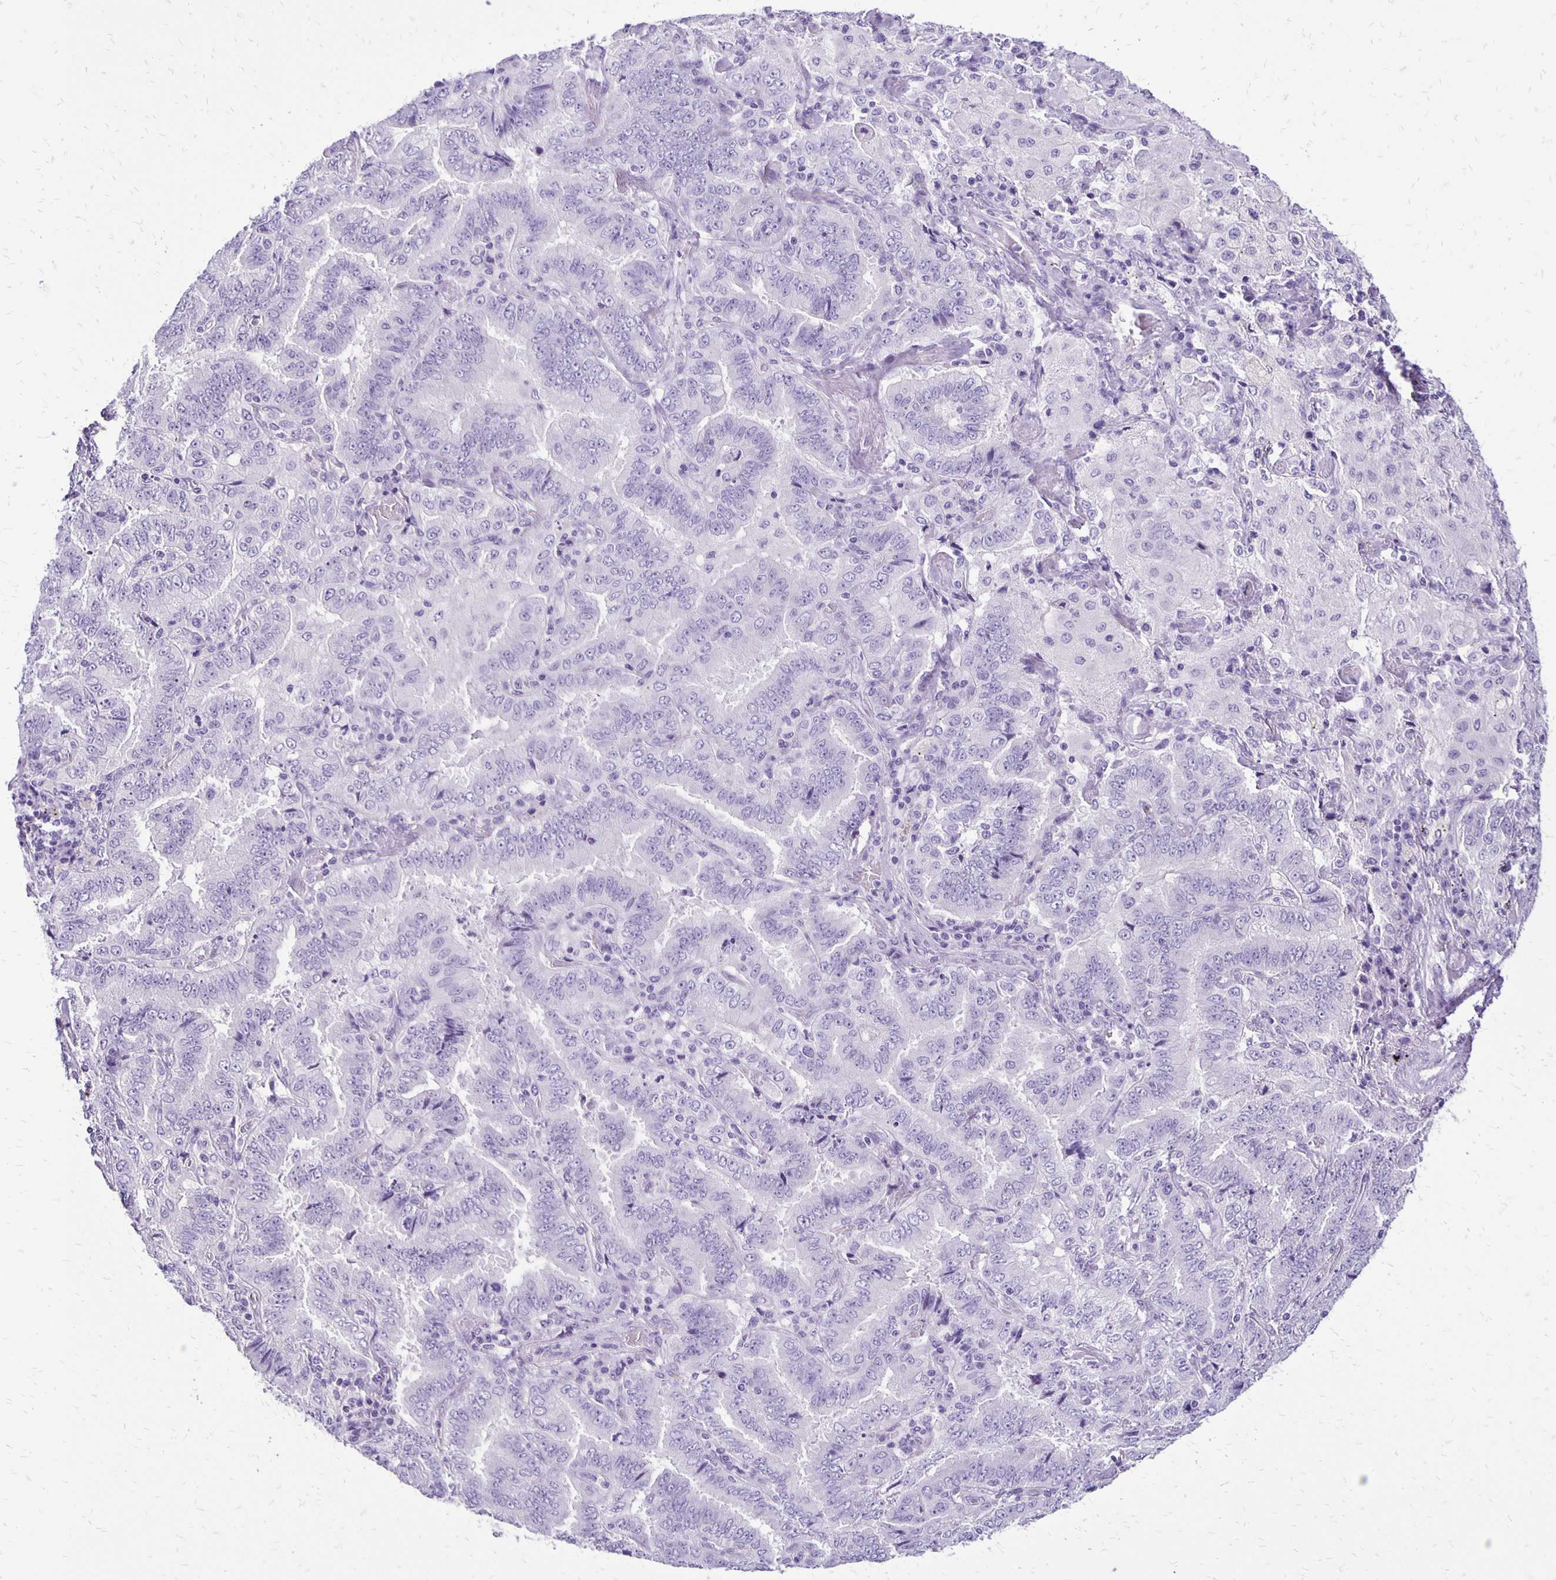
{"staining": {"intensity": "negative", "quantity": "none", "location": "none"}, "tissue": "lung cancer", "cell_type": "Tumor cells", "image_type": "cancer", "snomed": [{"axis": "morphology", "description": "Aneuploidy"}, {"axis": "morphology", "description": "Adenocarcinoma, NOS"}, {"axis": "morphology", "description": "Adenocarcinoma, metastatic, NOS"}, {"axis": "topography", "description": "Lymph node"}, {"axis": "topography", "description": "Lung"}], "caption": "This photomicrograph is of lung cancer (adenocarcinoma) stained with IHC to label a protein in brown with the nuclei are counter-stained blue. There is no expression in tumor cells.", "gene": "ANKRD45", "patient": {"sex": "female", "age": 48}}